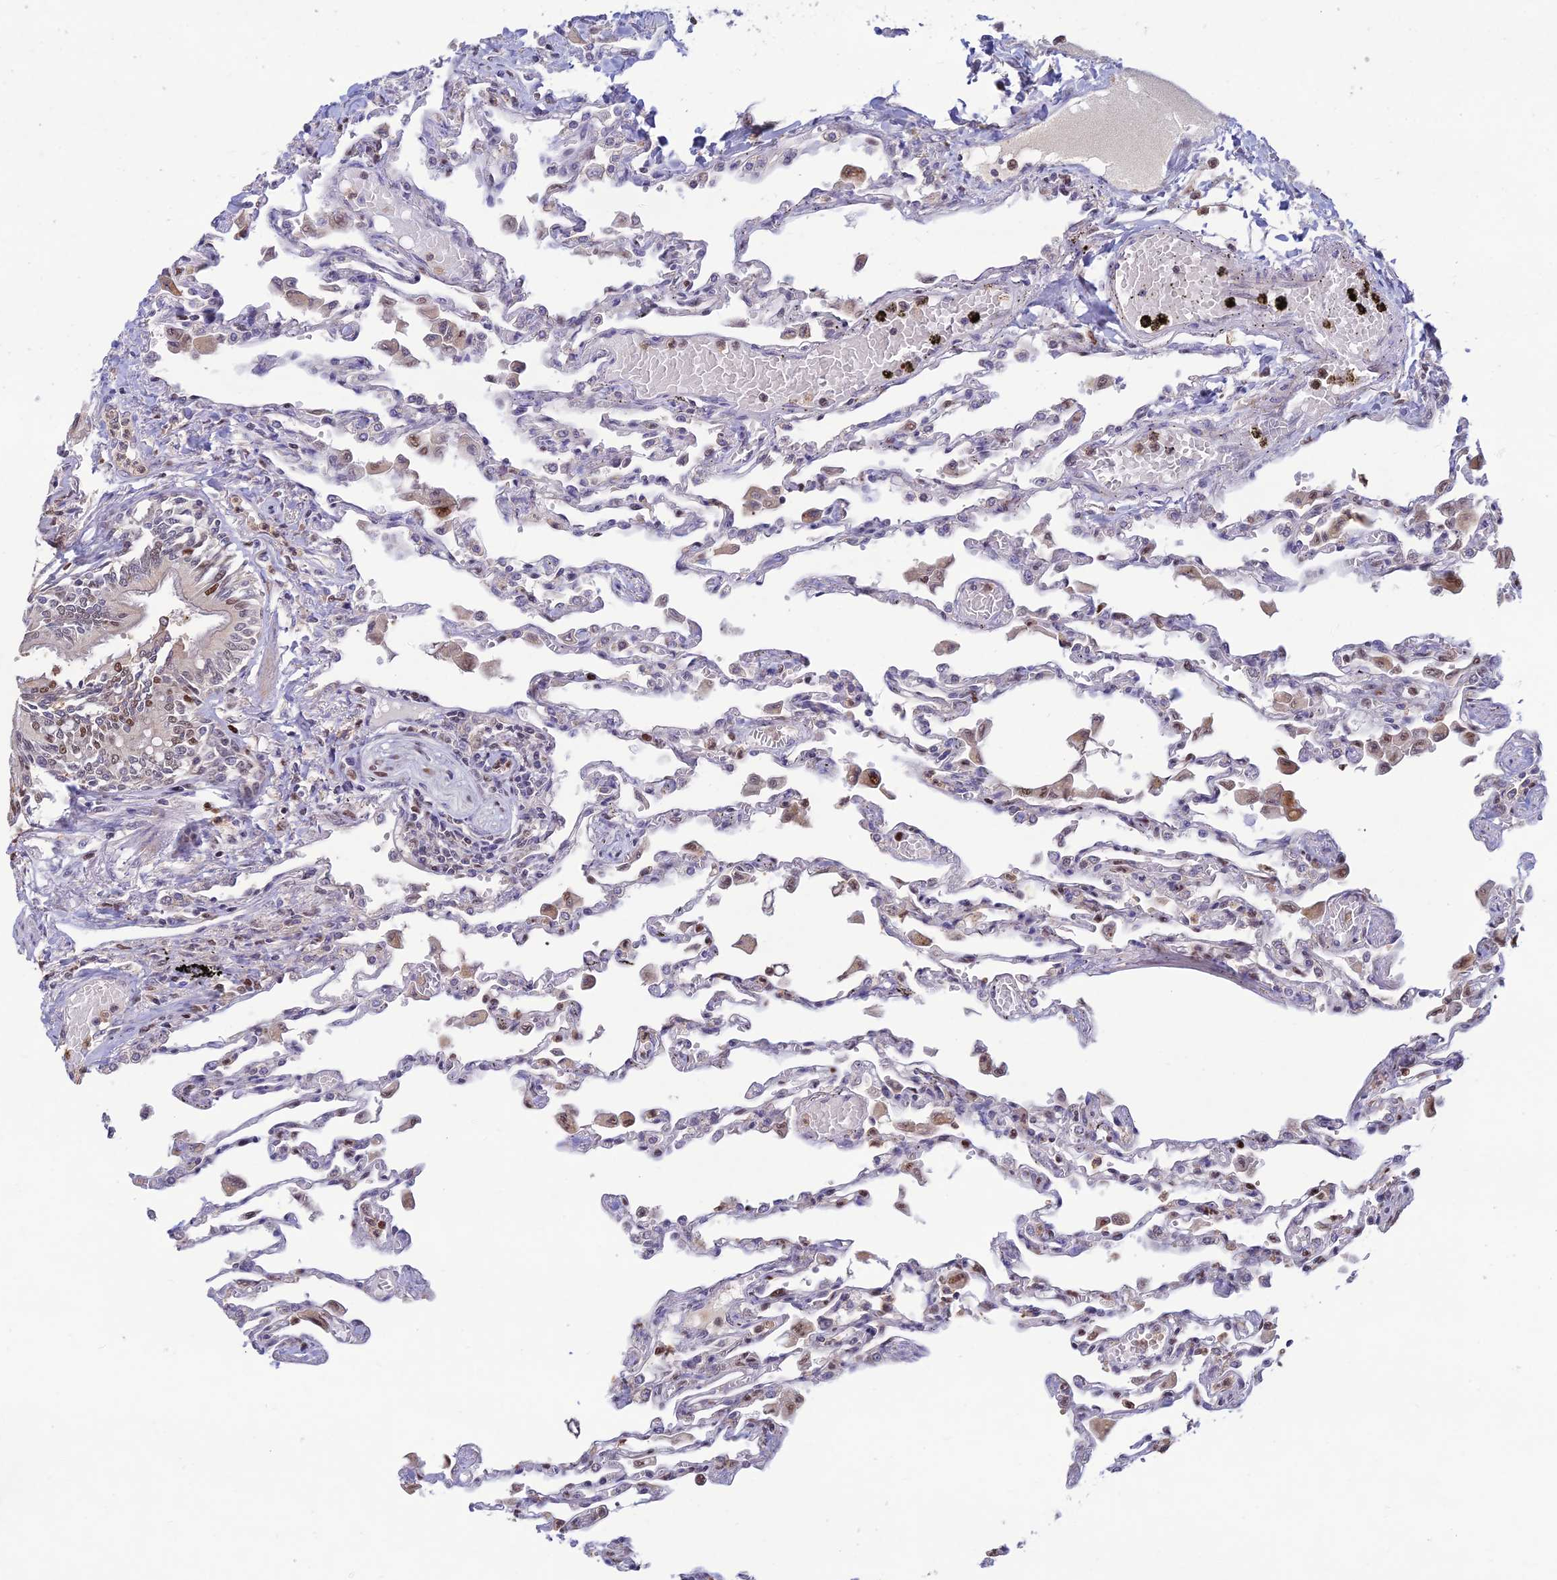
{"staining": {"intensity": "negative", "quantity": "none", "location": "none"}, "tissue": "lung", "cell_type": "Alveolar cells", "image_type": "normal", "snomed": [{"axis": "morphology", "description": "Normal tissue, NOS"}, {"axis": "topography", "description": "Bronchus"}, {"axis": "topography", "description": "Lung"}], "caption": "Lung was stained to show a protein in brown. There is no significant expression in alveolar cells. Nuclei are stained in blue.", "gene": "FASTKD5", "patient": {"sex": "female", "age": 49}}